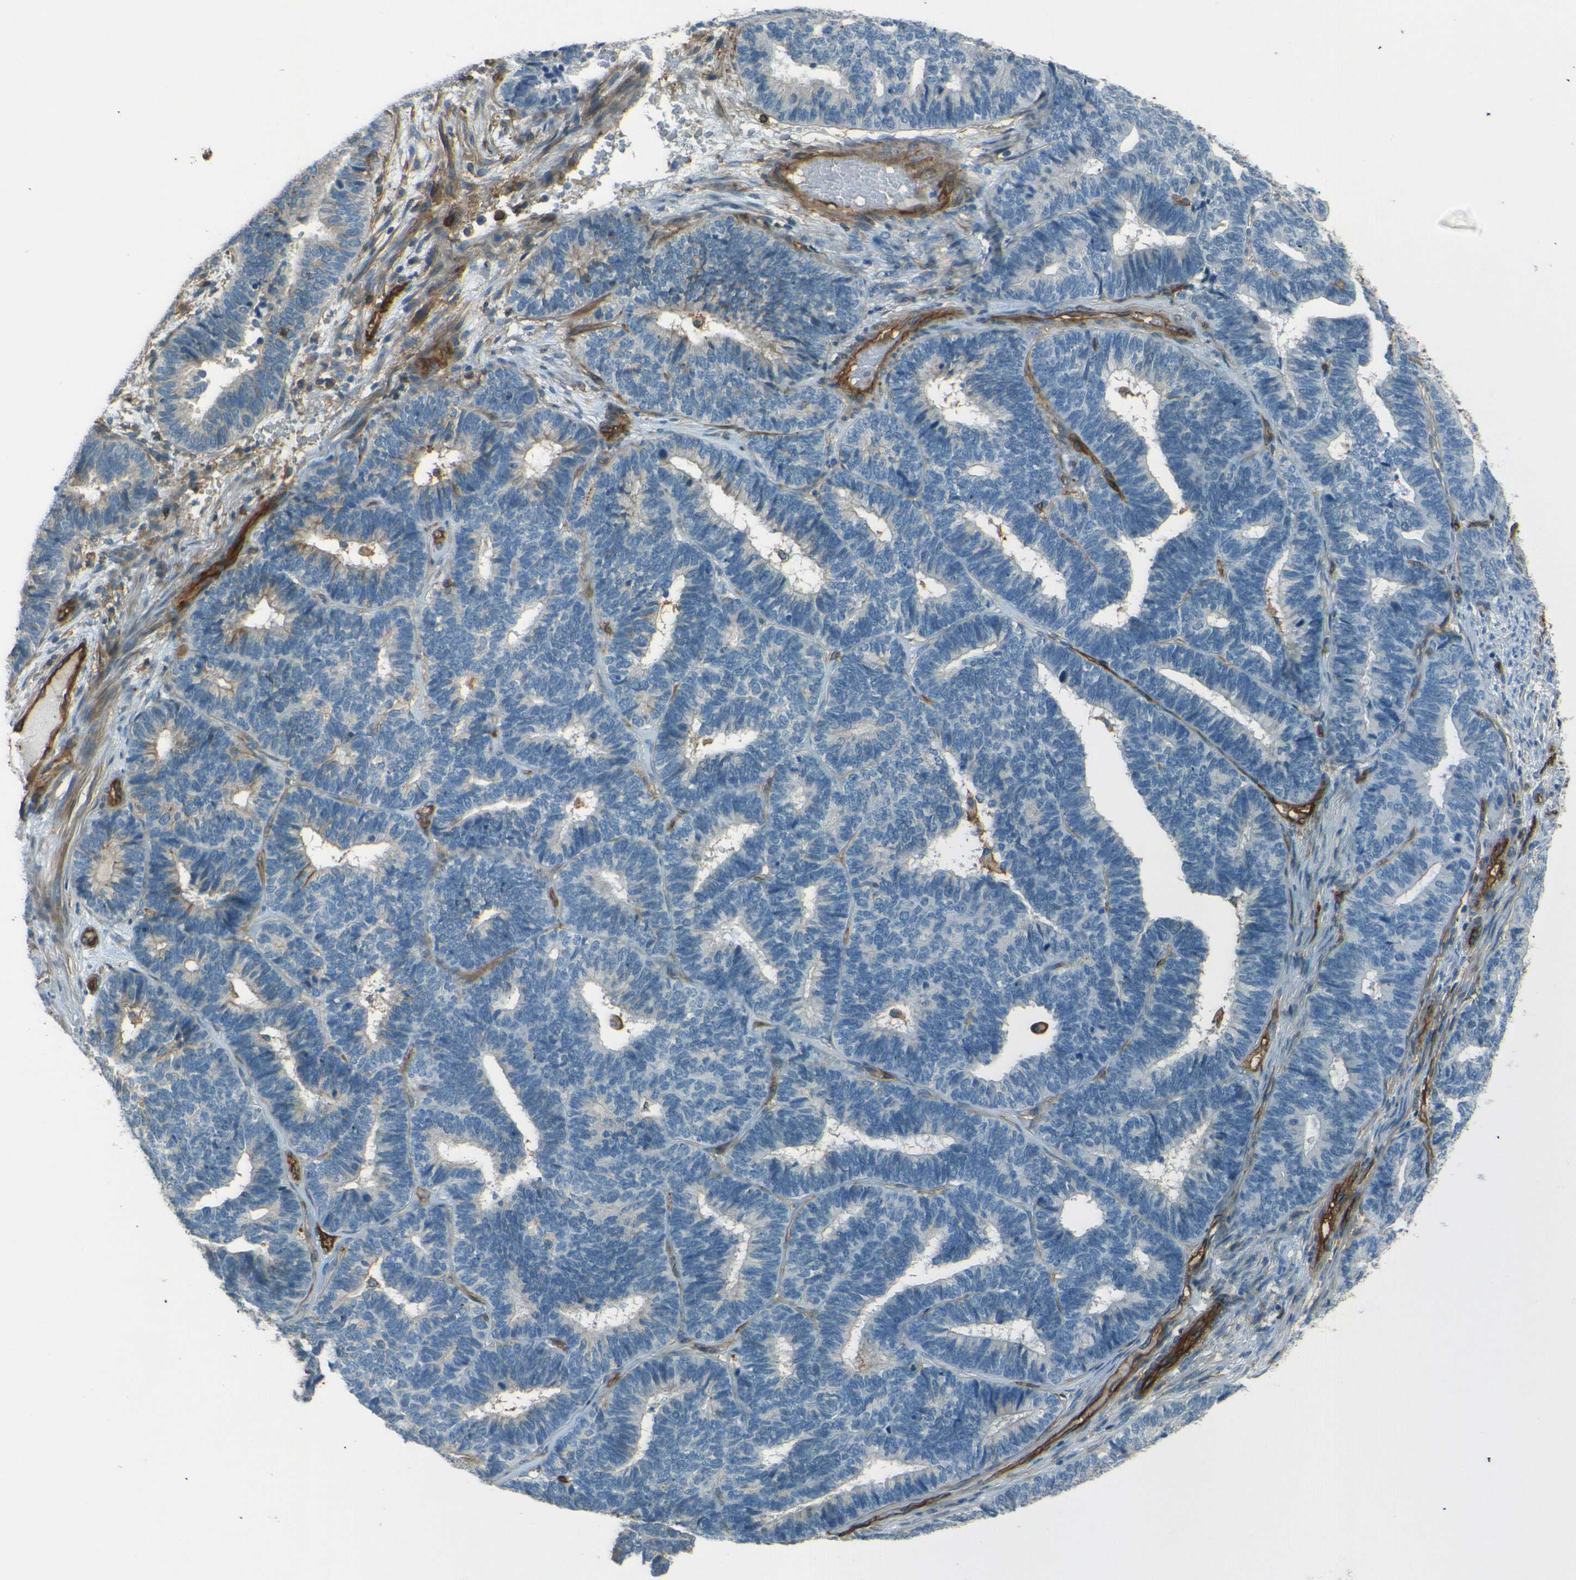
{"staining": {"intensity": "negative", "quantity": "none", "location": "none"}, "tissue": "endometrial cancer", "cell_type": "Tumor cells", "image_type": "cancer", "snomed": [{"axis": "morphology", "description": "Adenocarcinoma, NOS"}, {"axis": "topography", "description": "Endometrium"}], "caption": "Tumor cells are negative for protein expression in human endometrial adenocarcinoma.", "gene": "ENTPD1", "patient": {"sex": "female", "age": 70}}